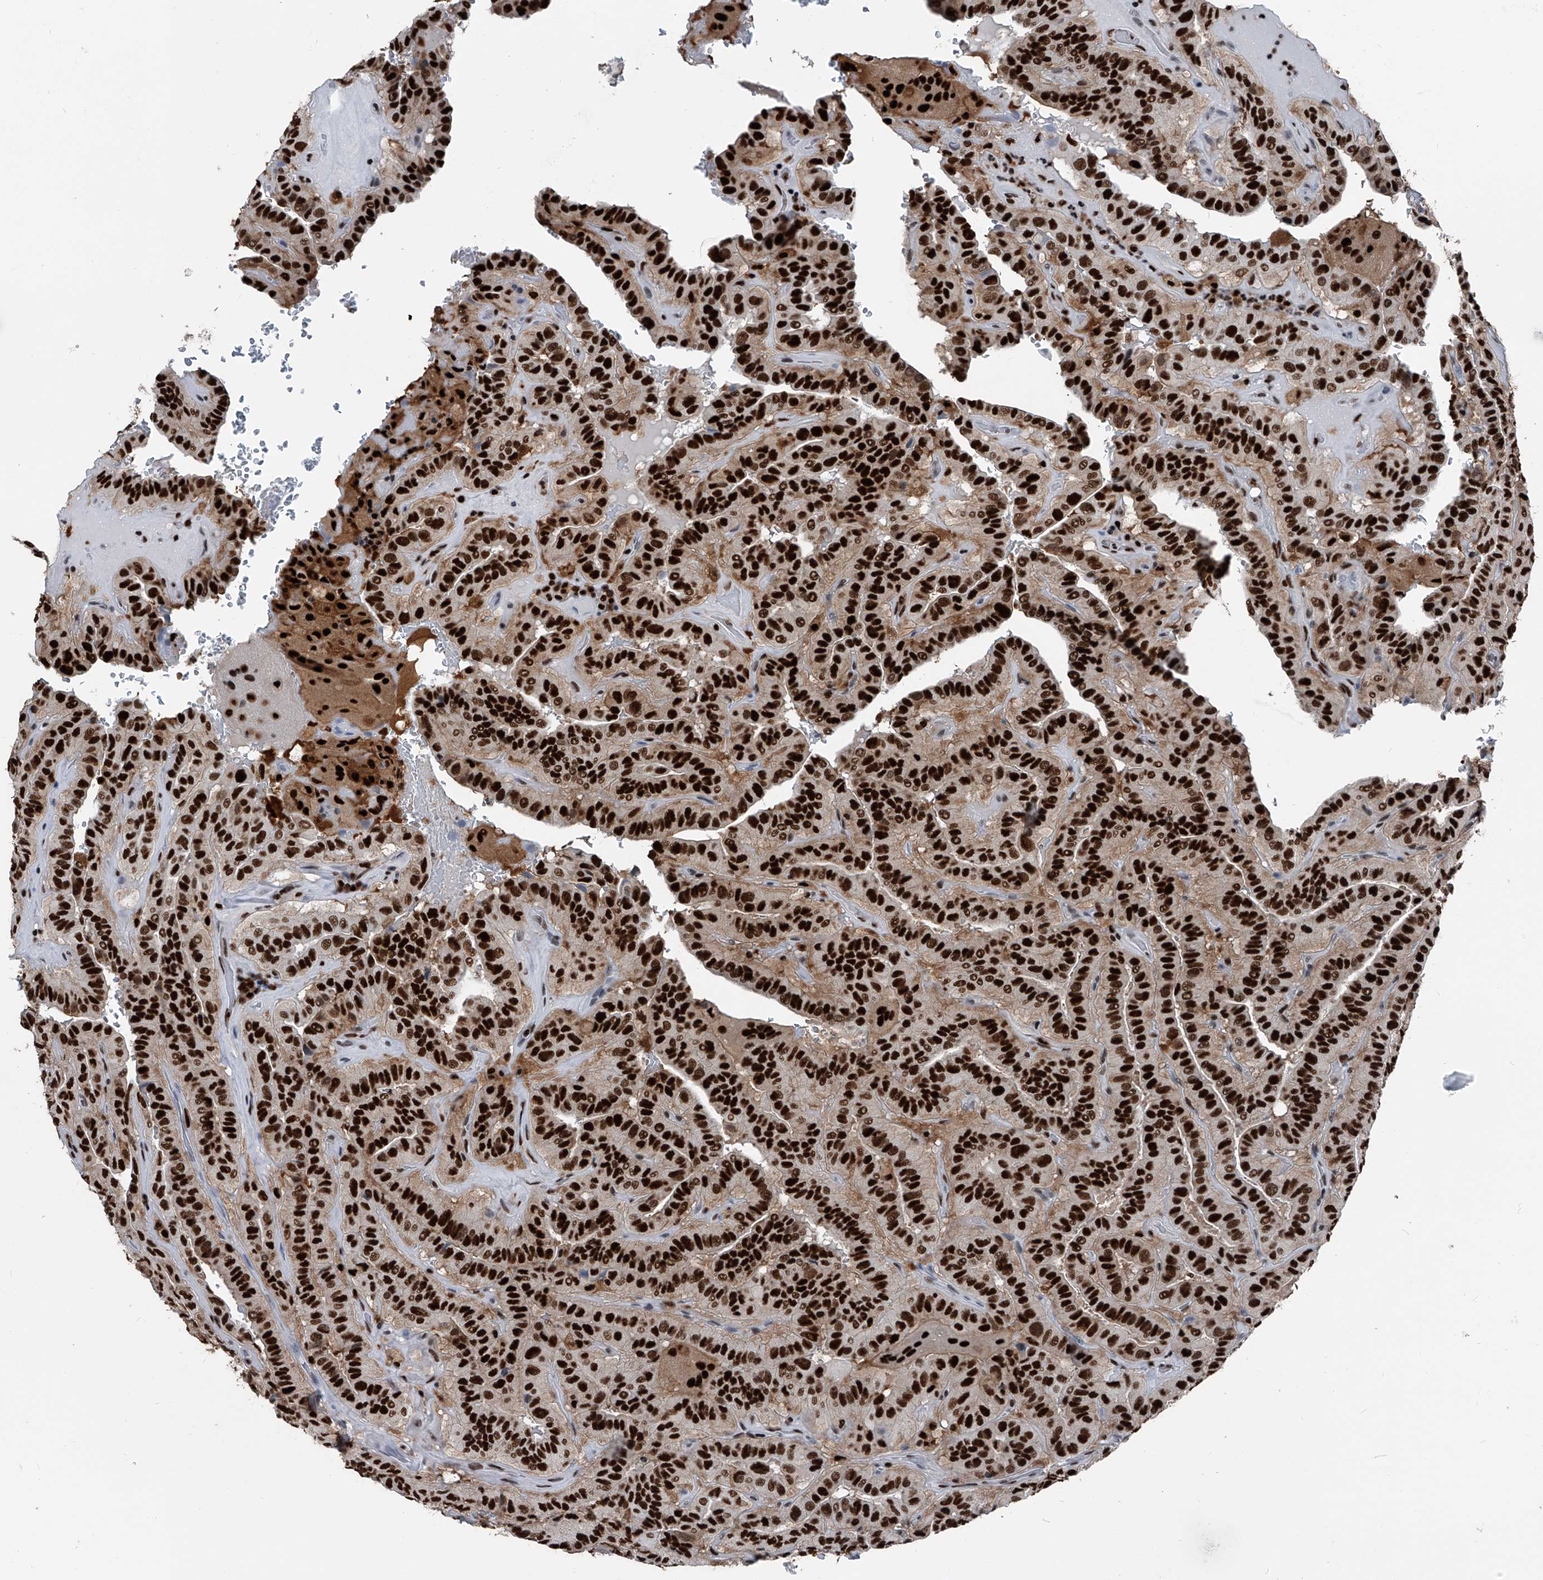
{"staining": {"intensity": "strong", "quantity": ">75%", "location": "nuclear"}, "tissue": "thyroid cancer", "cell_type": "Tumor cells", "image_type": "cancer", "snomed": [{"axis": "morphology", "description": "Papillary adenocarcinoma, NOS"}, {"axis": "topography", "description": "Thyroid gland"}], "caption": "Strong nuclear expression is present in about >75% of tumor cells in thyroid papillary adenocarcinoma. The staining was performed using DAB (3,3'-diaminobenzidine), with brown indicating positive protein expression. Nuclei are stained blue with hematoxylin.", "gene": "FKBP5", "patient": {"sex": "male", "age": 77}}